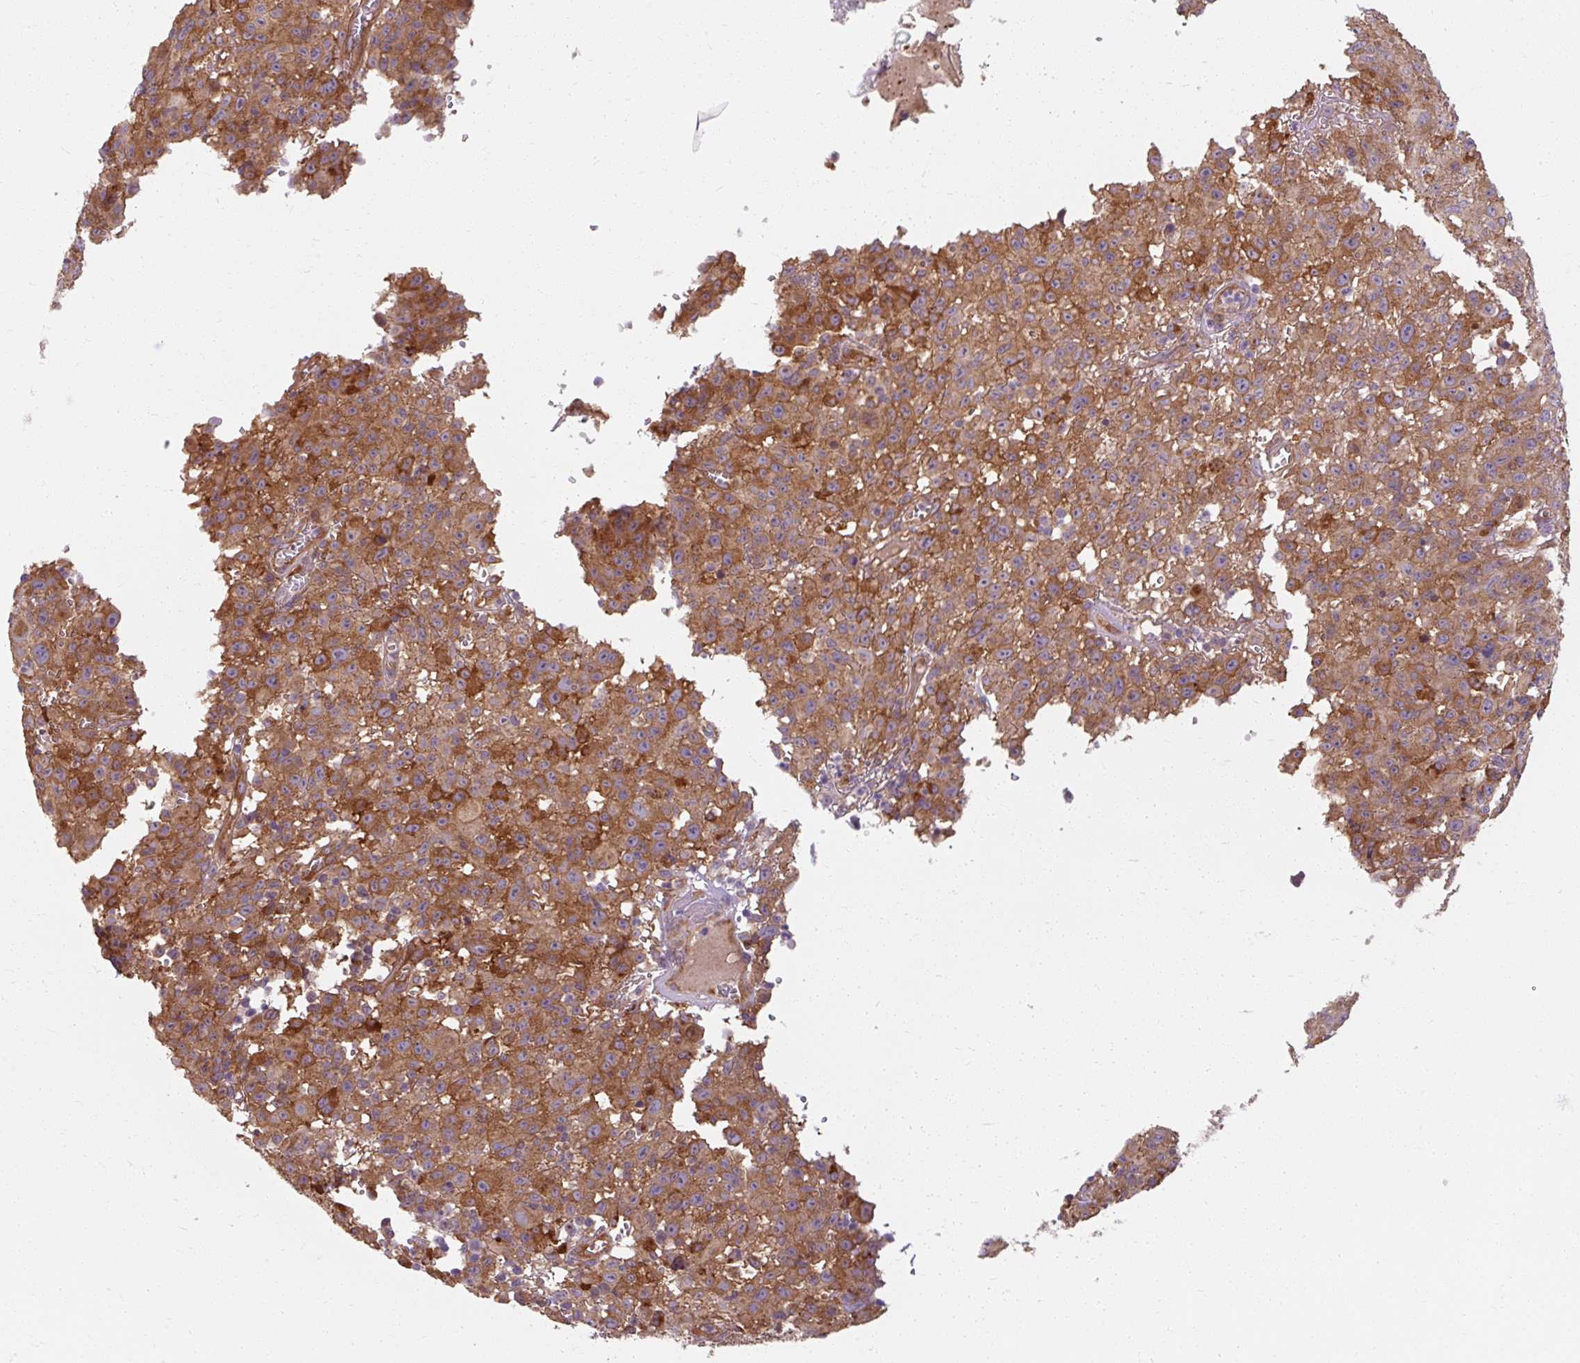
{"staining": {"intensity": "moderate", "quantity": ">75%", "location": "cytoplasmic/membranous"}, "tissue": "melanoma", "cell_type": "Tumor cells", "image_type": "cancer", "snomed": [{"axis": "morphology", "description": "Malignant melanoma, NOS"}, {"axis": "topography", "description": "Skin"}], "caption": "Immunohistochemistry (IHC) micrograph of malignant melanoma stained for a protein (brown), which exhibits medium levels of moderate cytoplasmic/membranous staining in about >75% of tumor cells.", "gene": "TBC1D4", "patient": {"sex": "male", "age": 46}}